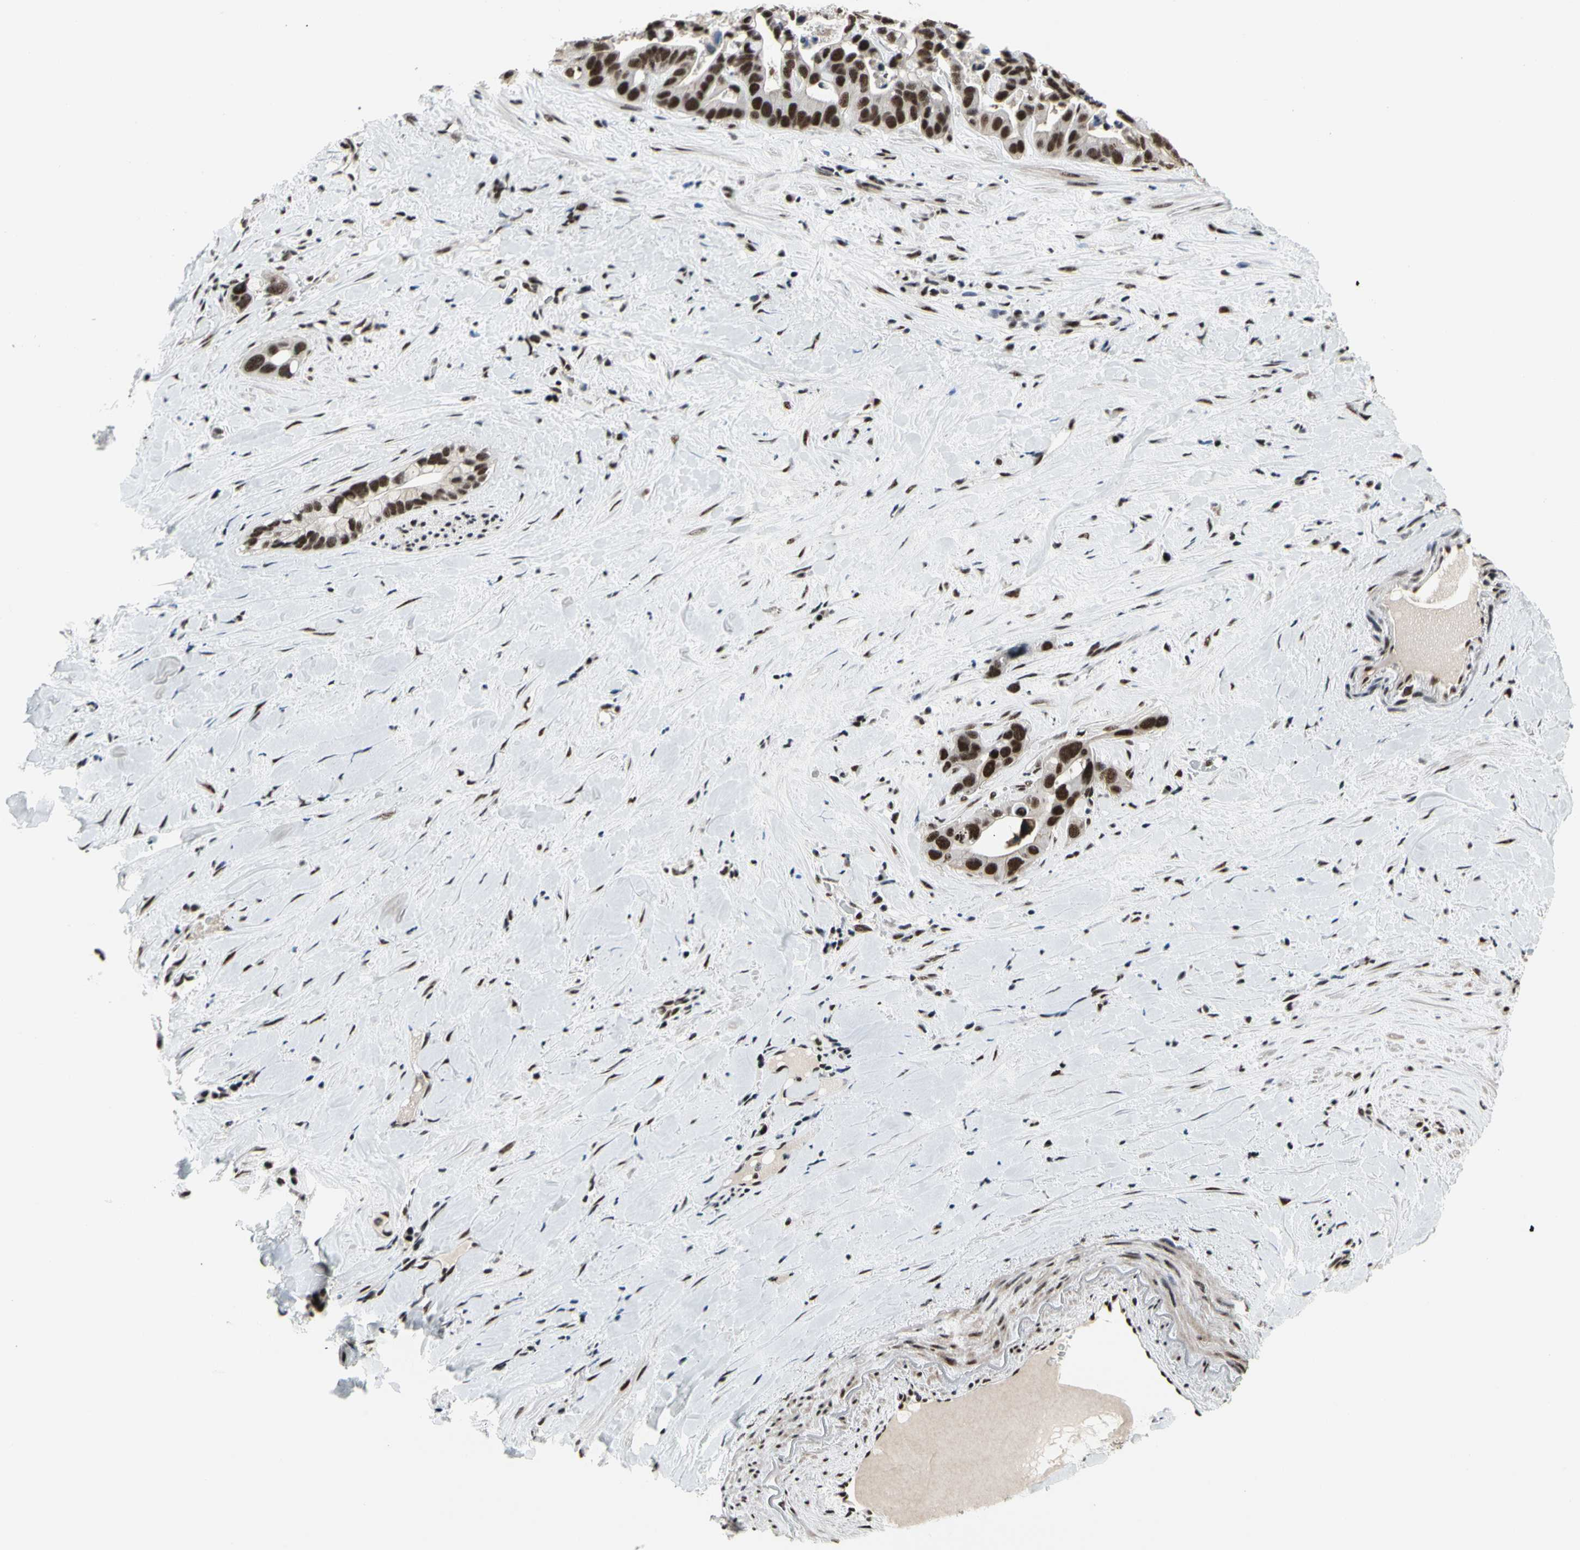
{"staining": {"intensity": "strong", "quantity": ">75%", "location": "nuclear"}, "tissue": "liver cancer", "cell_type": "Tumor cells", "image_type": "cancer", "snomed": [{"axis": "morphology", "description": "Cholangiocarcinoma"}, {"axis": "topography", "description": "Liver"}], "caption": "Protein expression analysis of liver cholangiocarcinoma displays strong nuclear expression in approximately >75% of tumor cells. The staining was performed using DAB (3,3'-diaminobenzidine), with brown indicating positive protein expression. Nuclei are stained blue with hematoxylin.", "gene": "SRSF11", "patient": {"sex": "female", "age": 65}}